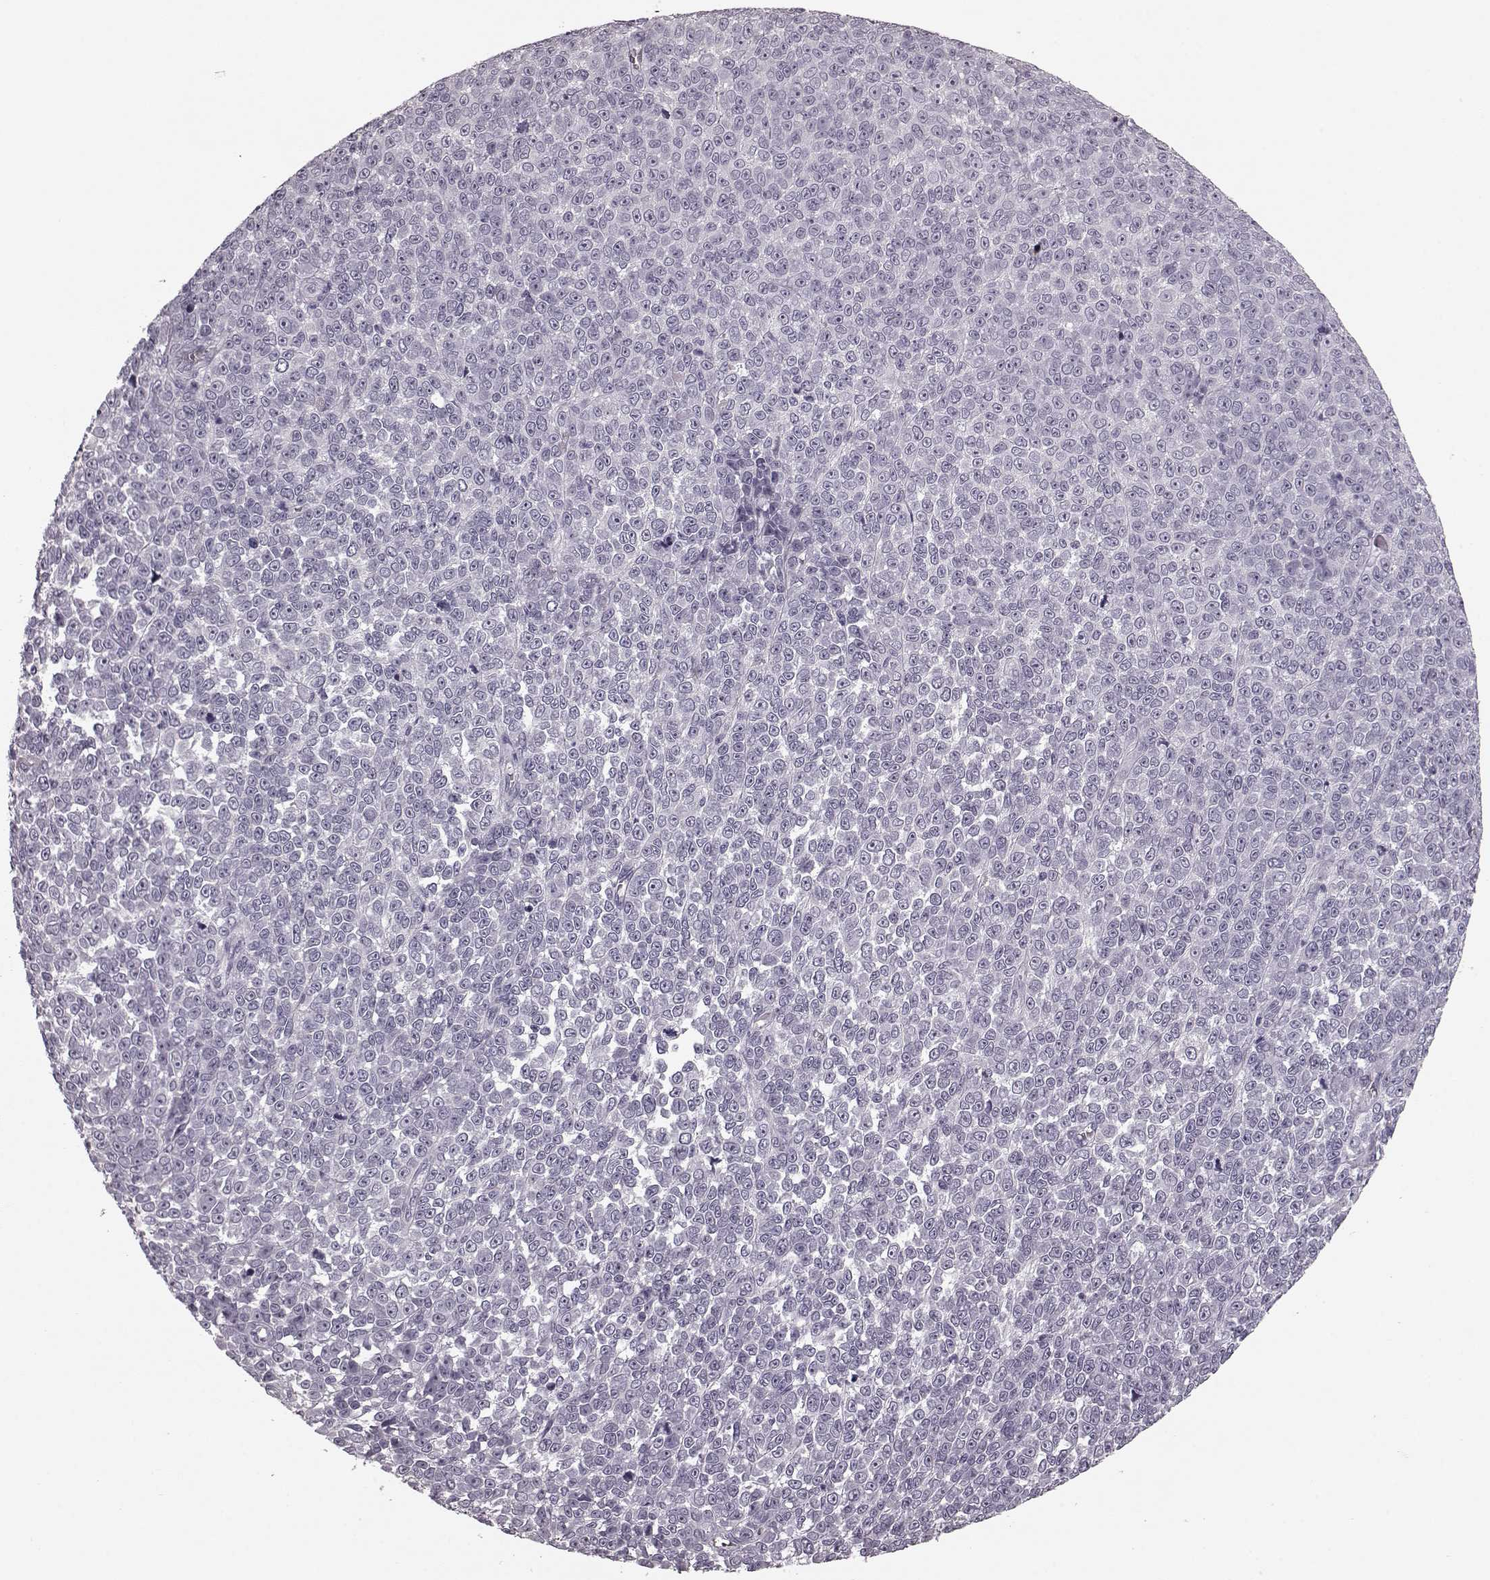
{"staining": {"intensity": "negative", "quantity": "none", "location": "none"}, "tissue": "melanoma", "cell_type": "Tumor cells", "image_type": "cancer", "snomed": [{"axis": "morphology", "description": "Malignant melanoma, NOS"}, {"axis": "topography", "description": "Skin"}], "caption": "Malignant melanoma was stained to show a protein in brown. There is no significant positivity in tumor cells.", "gene": "CST7", "patient": {"sex": "female", "age": 95}}